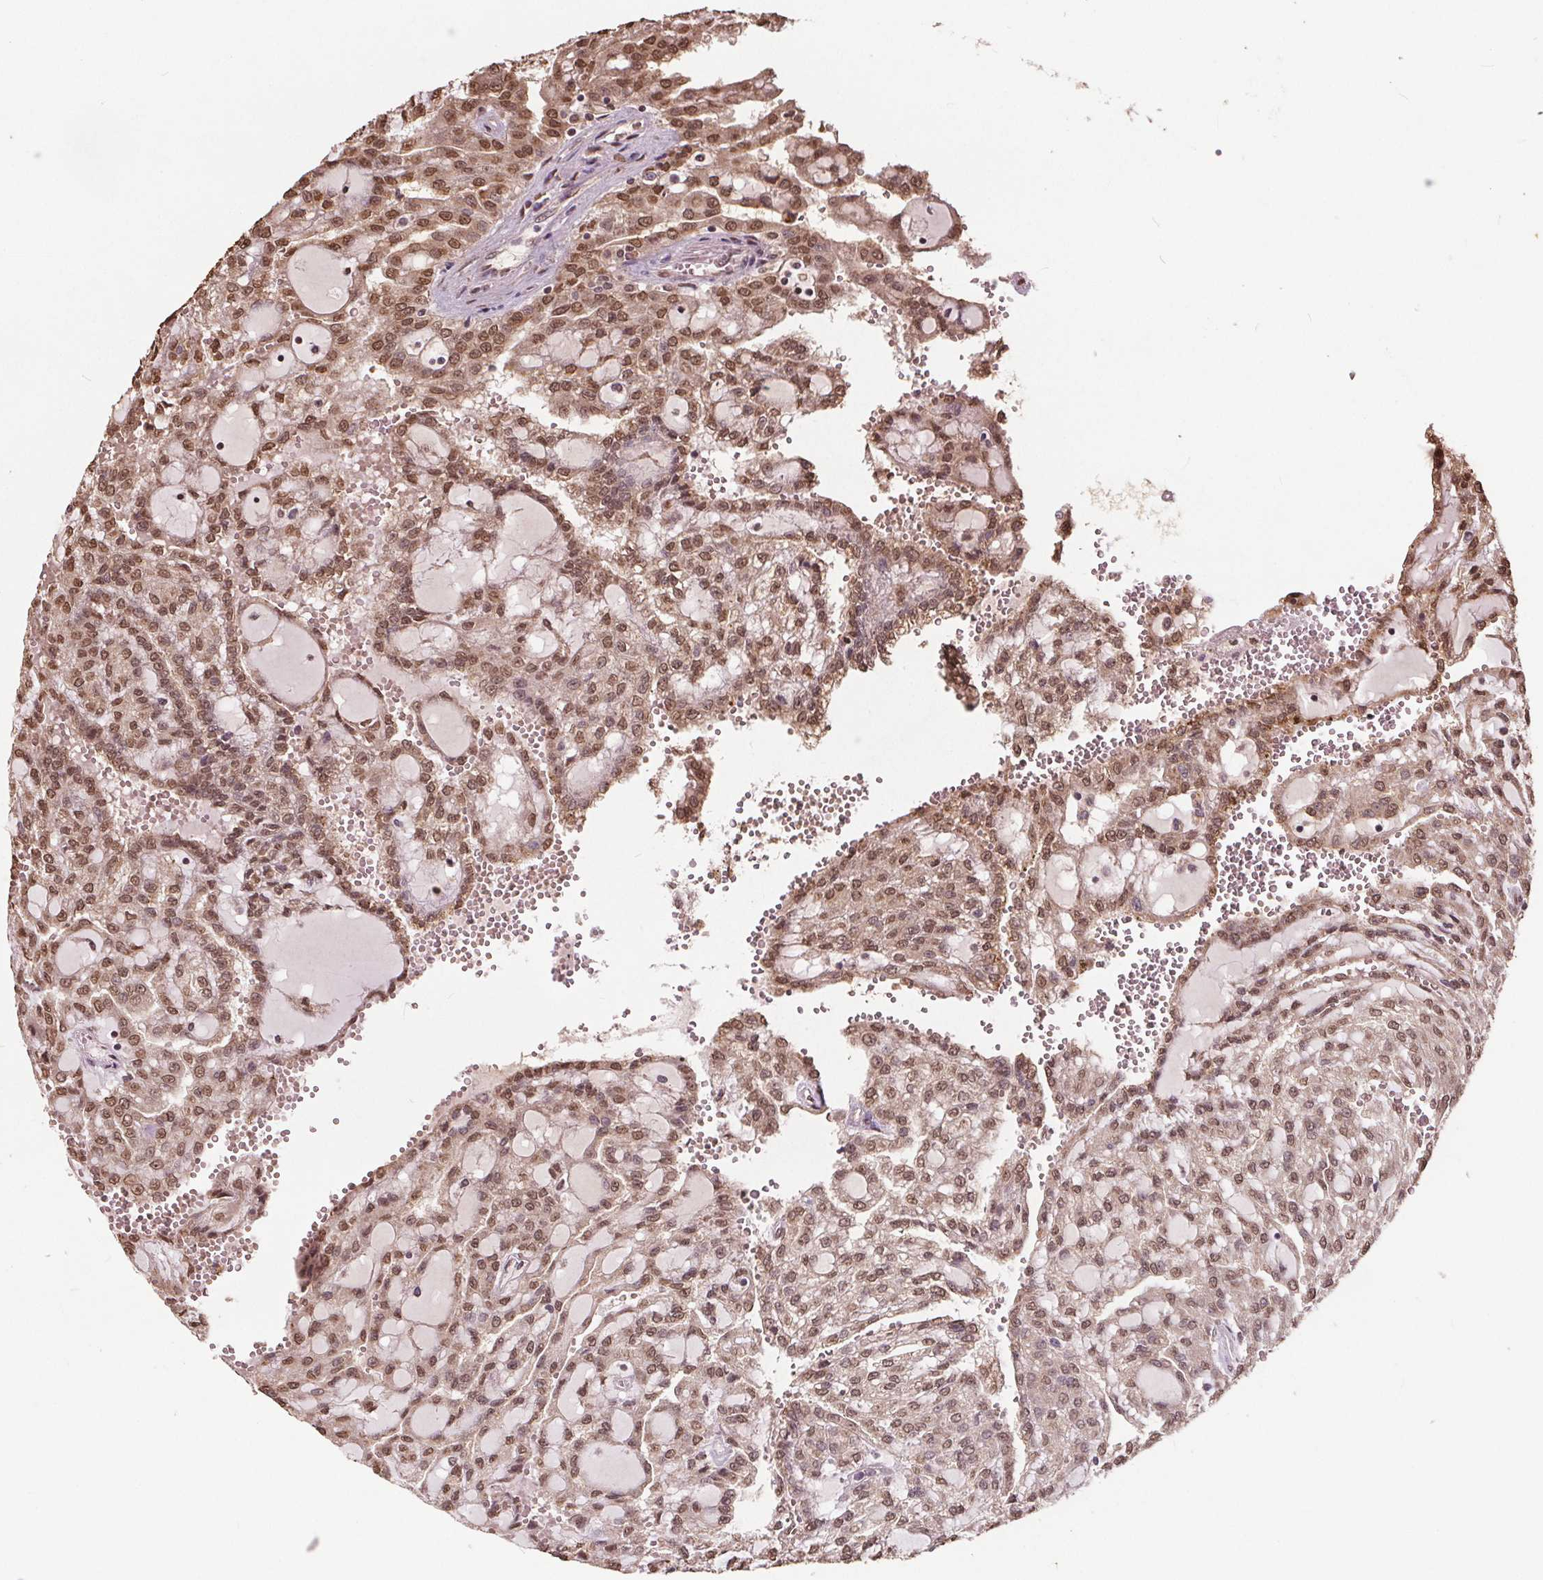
{"staining": {"intensity": "moderate", "quantity": ">75%", "location": "nuclear"}, "tissue": "renal cancer", "cell_type": "Tumor cells", "image_type": "cancer", "snomed": [{"axis": "morphology", "description": "Adenocarcinoma, NOS"}, {"axis": "topography", "description": "Kidney"}], "caption": "The histopathology image reveals staining of renal cancer (adenocarcinoma), revealing moderate nuclear protein expression (brown color) within tumor cells.", "gene": "HIF1AN", "patient": {"sex": "male", "age": 63}}